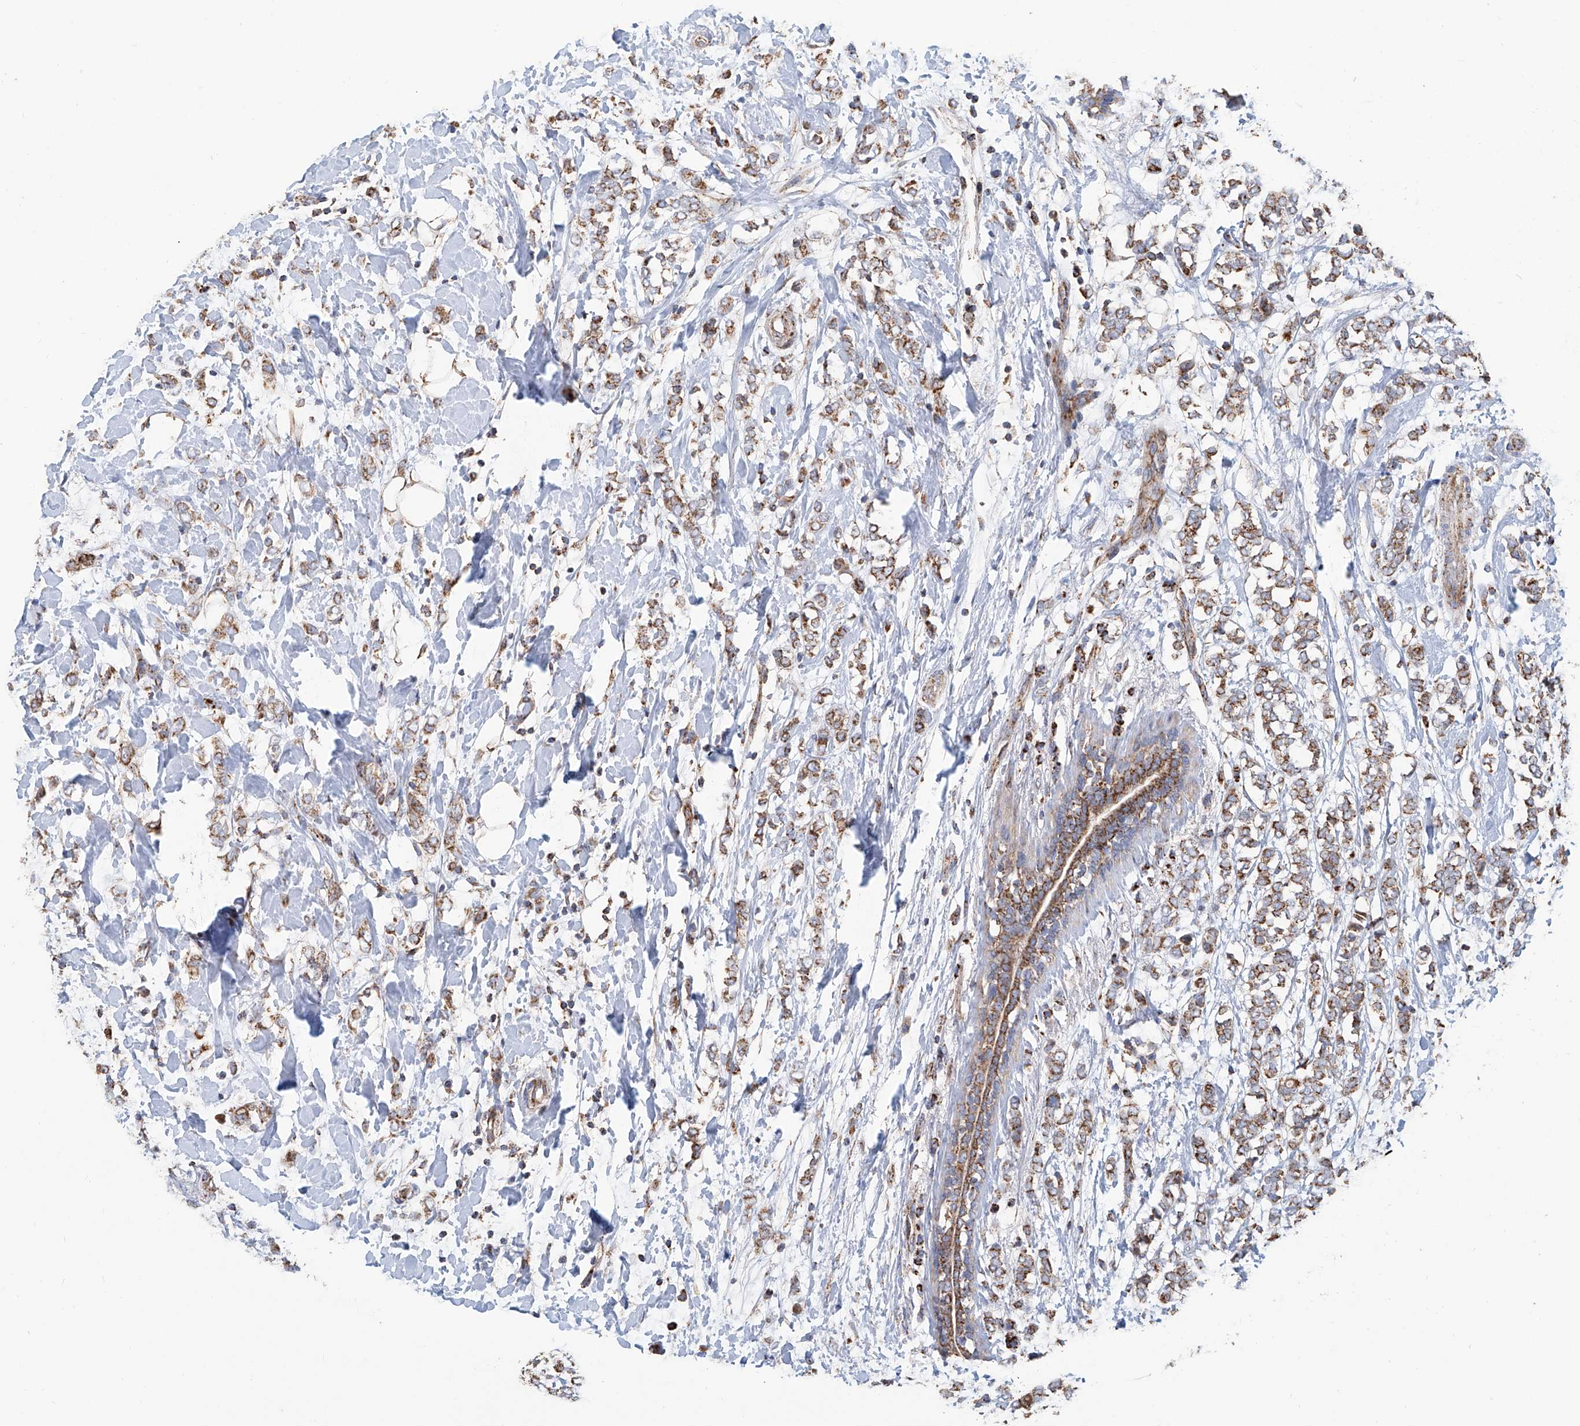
{"staining": {"intensity": "moderate", "quantity": ">75%", "location": "cytoplasmic/membranous"}, "tissue": "breast cancer", "cell_type": "Tumor cells", "image_type": "cancer", "snomed": [{"axis": "morphology", "description": "Normal tissue, NOS"}, {"axis": "morphology", "description": "Lobular carcinoma"}, {"axis": "topography", "description": "Breast"}], "caption": "Immunohistochemistry (IHC) of lobular carcinoma (breast) exhibits medium levels of moderate cytoplasmic/membranous staining in about >75% of tumor cells.", "gene": "MCL1", "patient": {"sex": "female", "age": 47}}